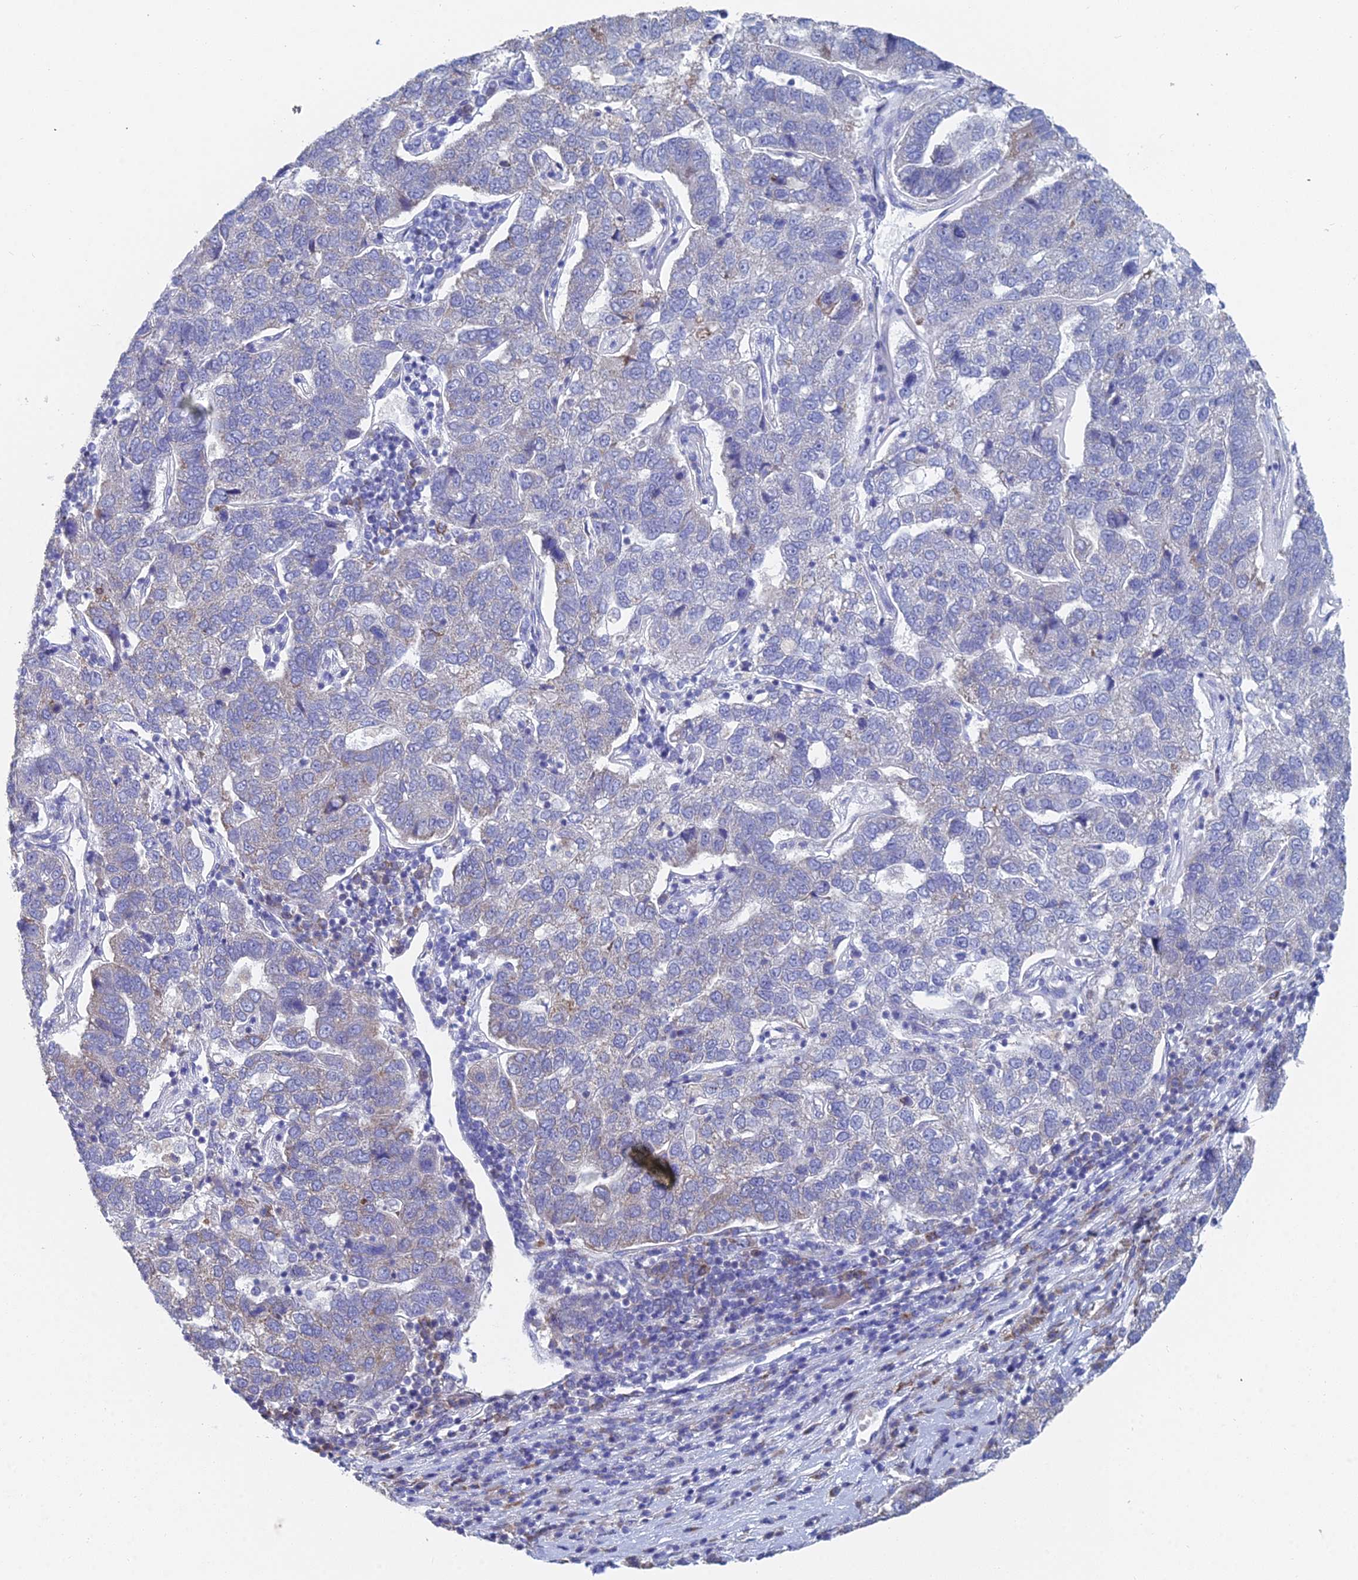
{"staining": {"intensity": "weak", "quantity": "<25%", "location": "cytoplasmic/membranous"}, "tissue": "pancreatic cancer", "cell_type": "Tumor cells", "image_type": "cancer", "snomed": [{"axis": "morphology", "description": "Adenocarcinoma, NOS"}, {"axis": "topography", "description": "Pancreas"}], "caption": "Immunohistochemistry (IHC) of human pancreatic adenocarcinoma reveals no staining in tumor cells. (Stains: DAB immunohistochemistry (IHC) with hematoxylin counter stain, Microscopy: brightfield microscopy at high magnification).", "gene": "CRACR2B", "patient": {"sex": "female", "age": 61}}